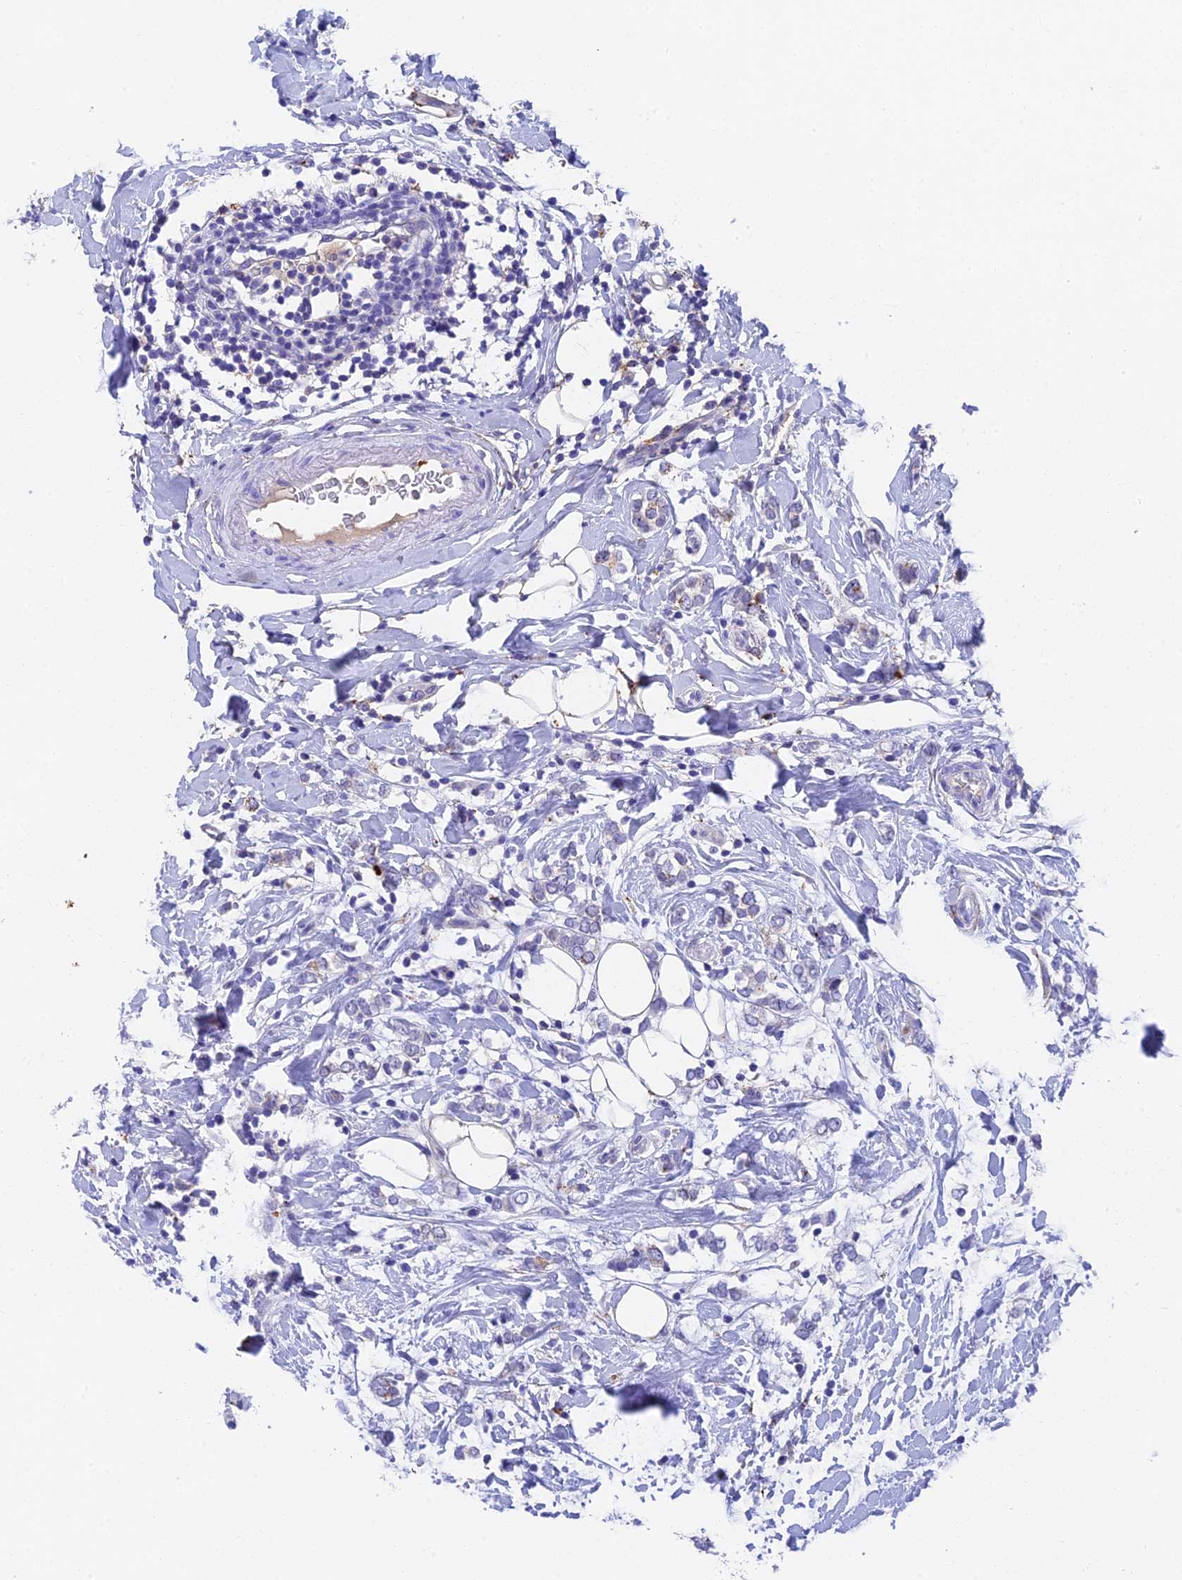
{"staining": {"intensity": "negative", "quantity": "none", "location": "none"}, "tissue": "breast cancer", "cell_type": "Tumor cells", "image_type": "cancer", "snomed": [{"axis": "morphology", "description": "Normal tissue, NOS"}, {"axis": "morphology", "description": "Lobular carcinoma"}, {"axis": "topography", "description": "Breast"}], "caption": "Tumor cells show no significant protein staining in breast lobular carcinoma.", "gene": "ADAMTS13", "patient": {"sex": "female", "age": 47}}